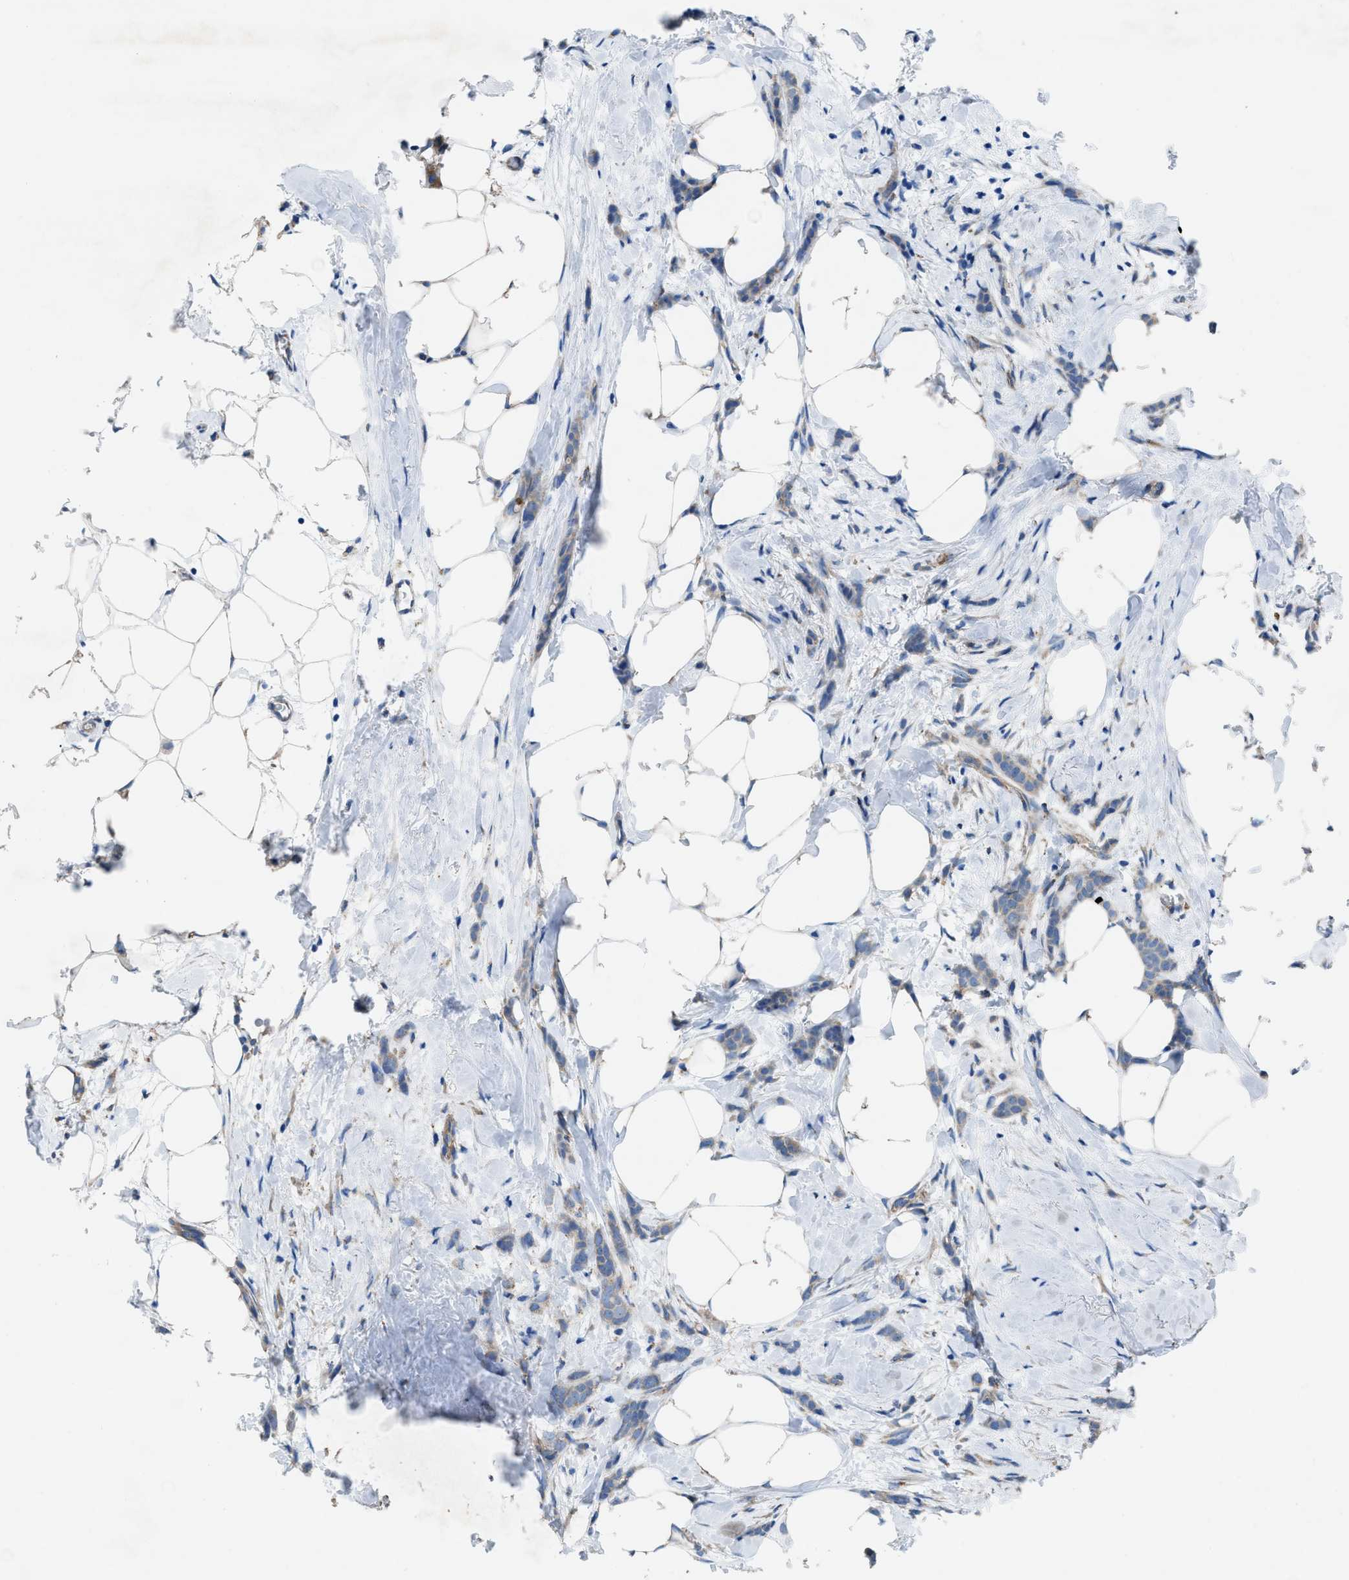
{"staining": {"intensity": "weak", "quantity": "25%-75%", "location": "cytoplasmic/membranous"}, "tissue": "breast cancer", "cell_type": "Tumor cells", "image_type": "cancer", "snomed": [{"axis": "morphology", "description": "Lobular carcinoma, in situ"}, {"axis": "morphology", "description": "Lobular carcinoma"}, {"axis": "topography", "description": "Breast"}], "caption": "Tumor cells display low levels of weak cytoplasmic/membranous staining in about 25%-75% of cells in lobular carcinoma (breast).", "gene": "DOLPP1", "patient": {"sex": "female", "age": 41}}